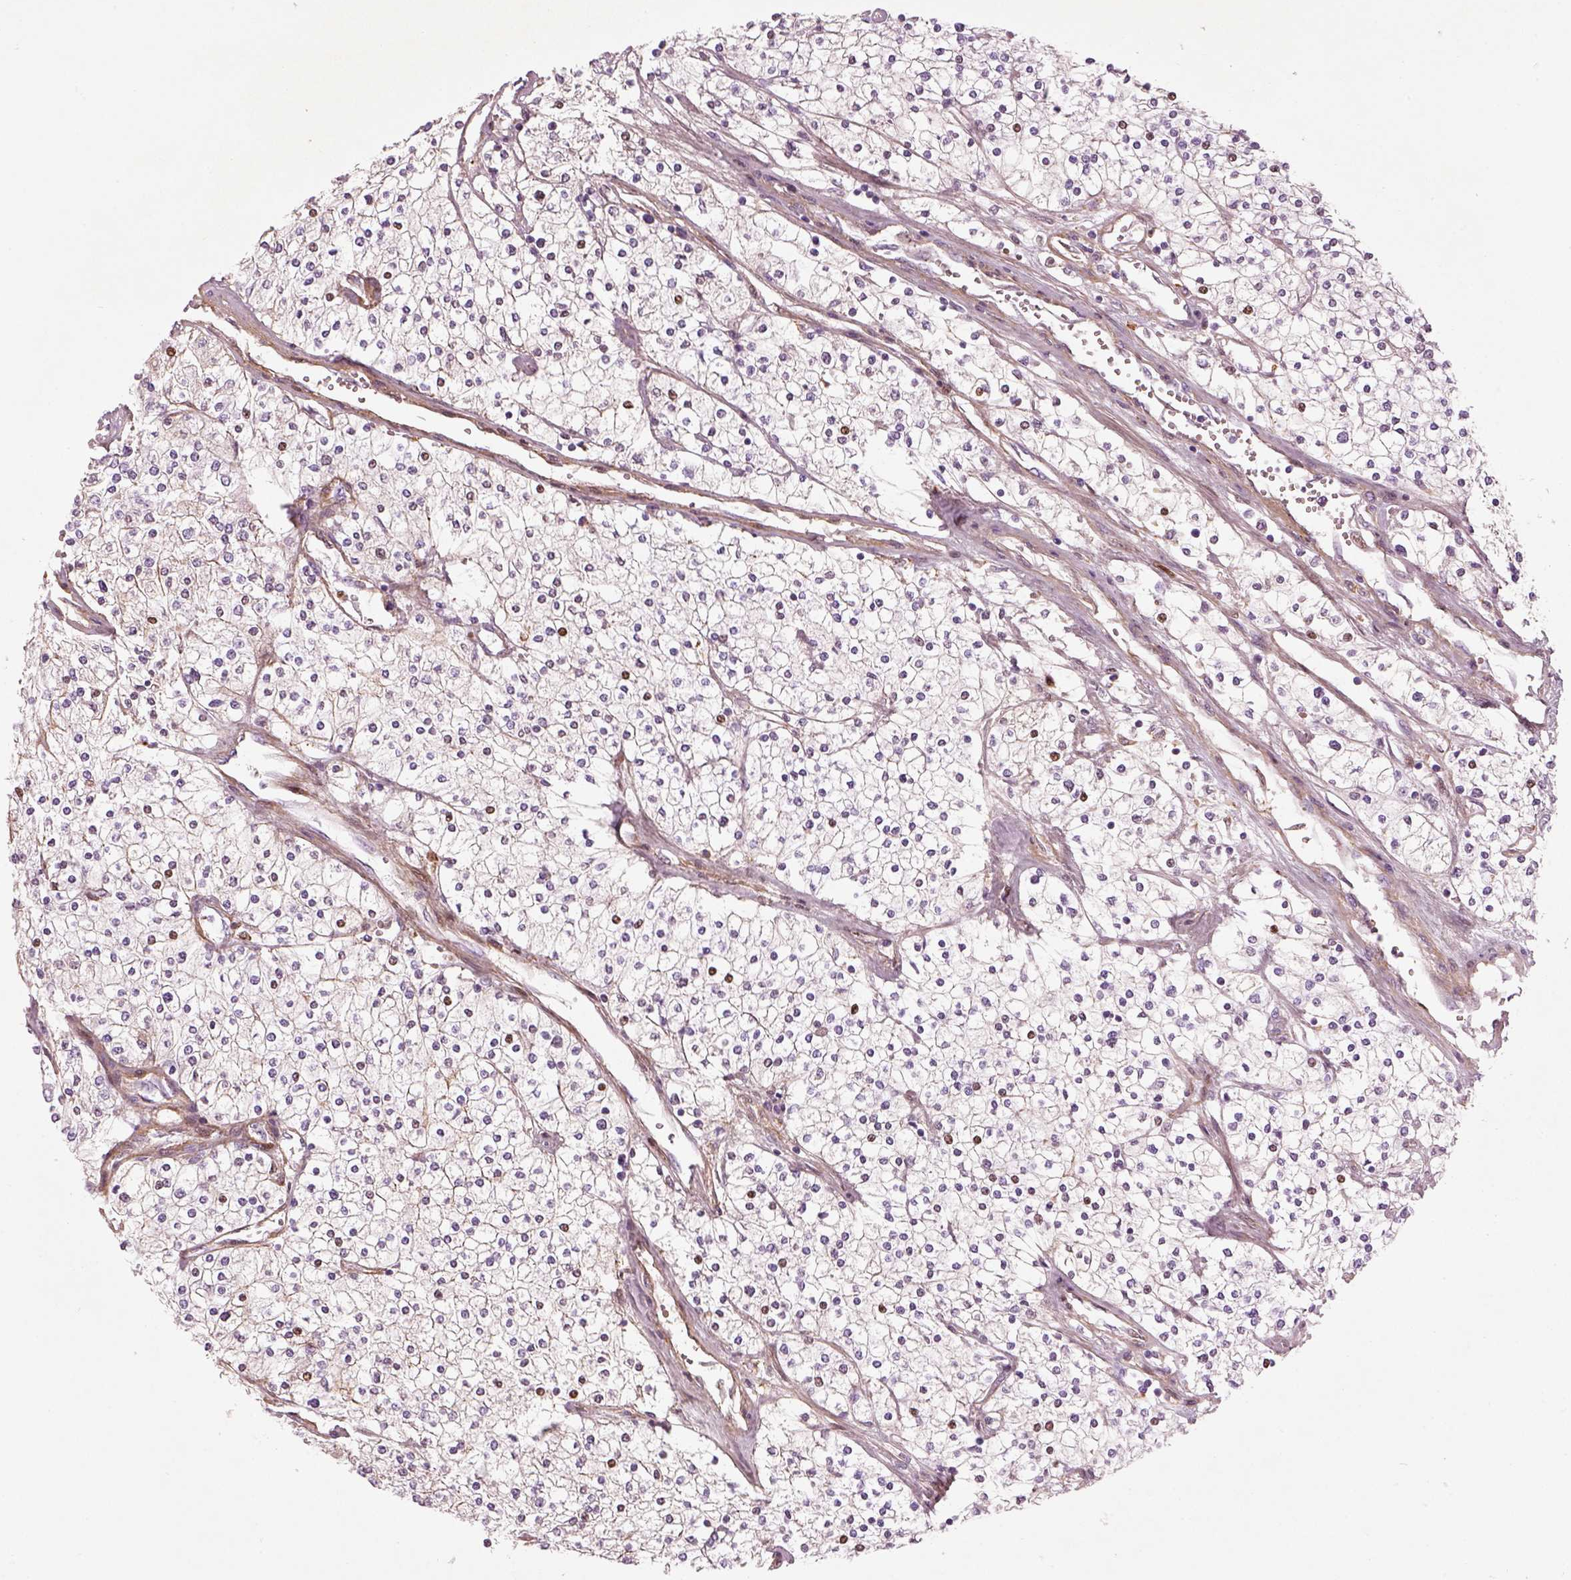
{"staining": {"intensity": "negative", "quantity": "none", "location": "none"}, "tissue": "renal cancer", "cell_type": "Tumor cells", "image_type": "cancer", "snomed": [{"axis": "morphology", "description": "Adenocarcinoma, NOS"}, {"axis": "topography", "description": "Kidney"}], "caption": "The immunohistochemistry histopathology image has no significant expression in tumor cells of adenocarcinoma (renal) tissue. The staining was performed using DAB to visualize the protein expression in brown, while the nuclei were stained in blue with hematoxylin (Magnification: 20x).", "gene": "PABPC1L2B", "patient": {"sex": "male", "age": 80}}